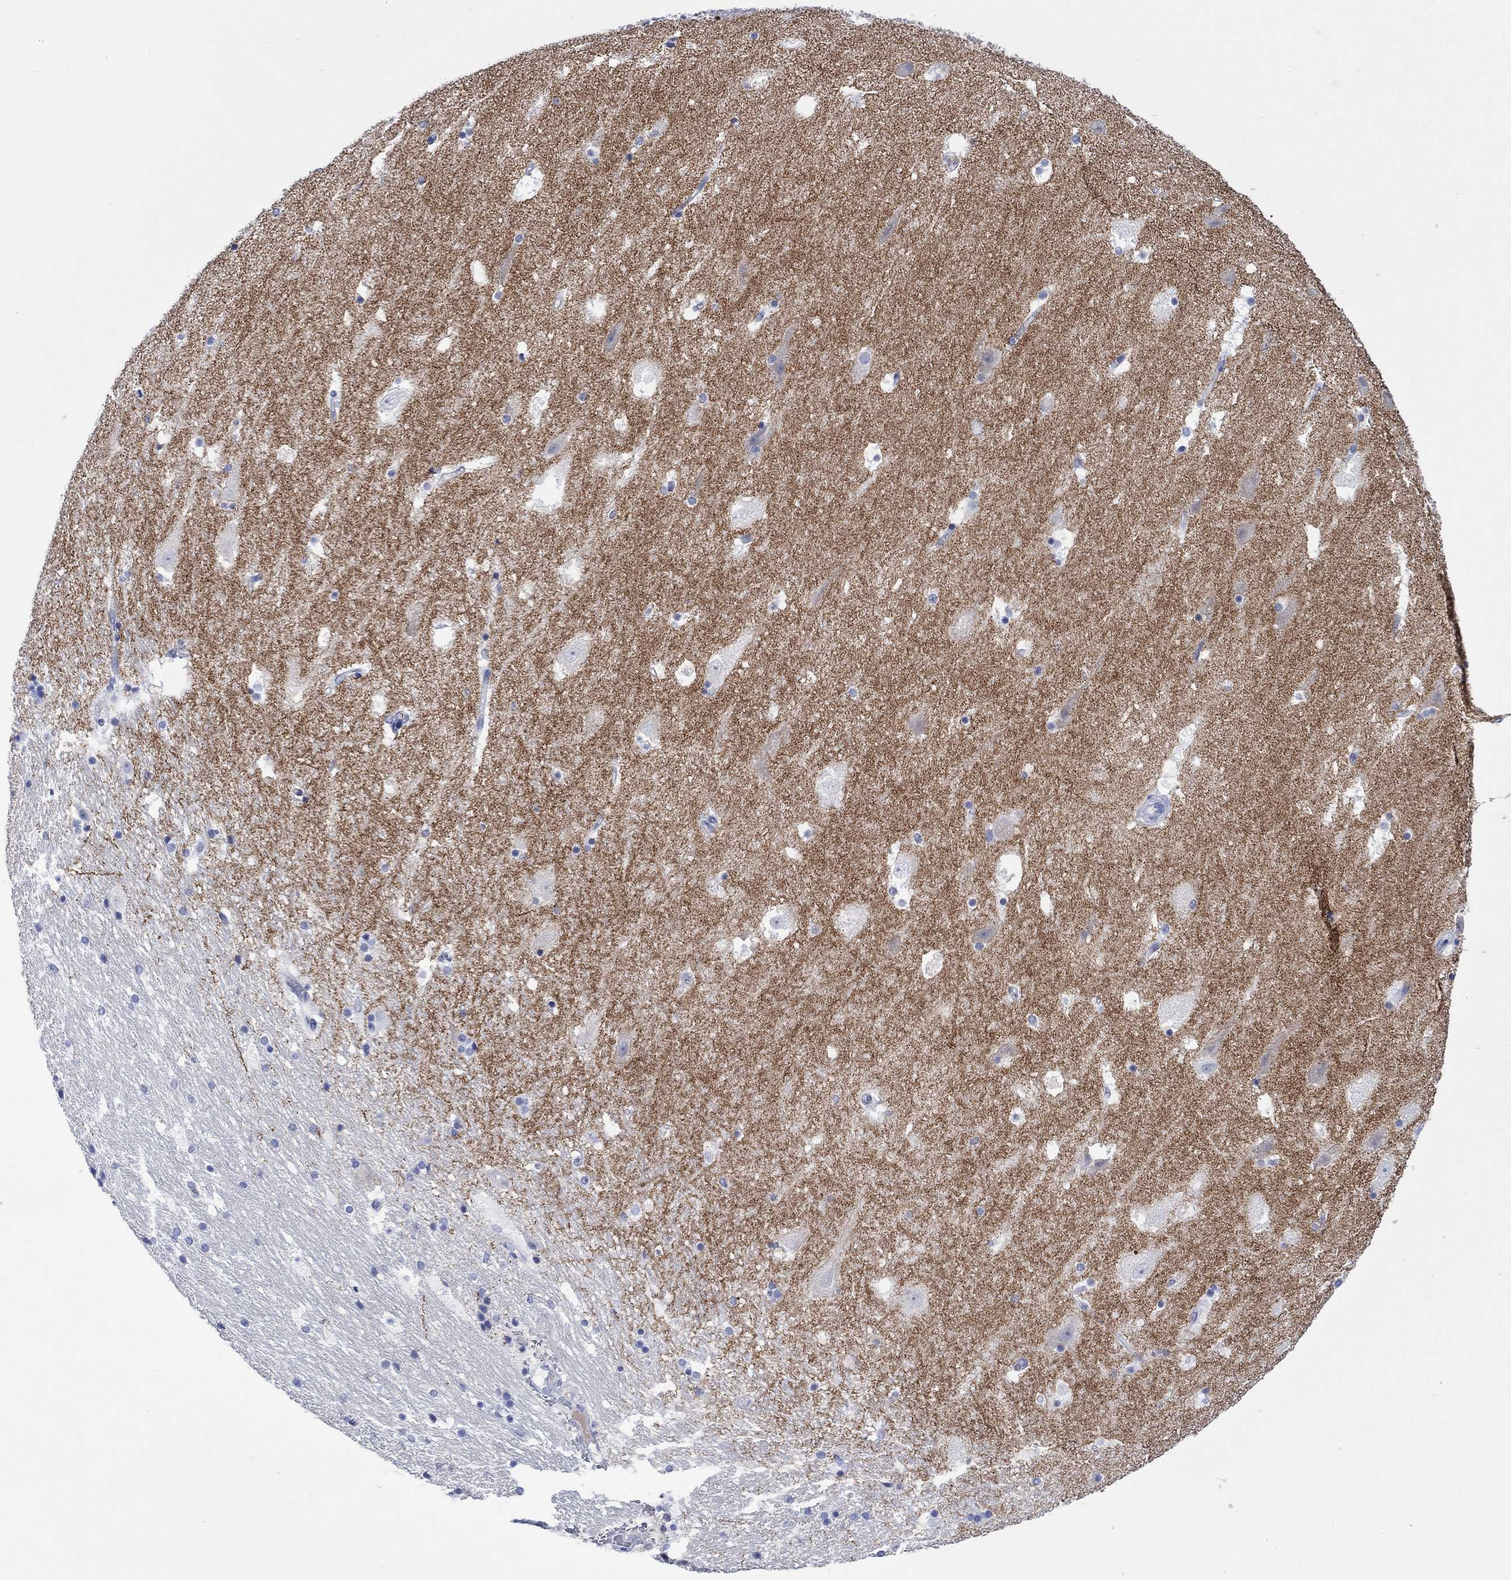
{"staining": {"intensity": "negative", "quantity": "none", "location": "none"}, "tissue": "hippocampus", "cell_type": "Glial cells", "image_type": "normal", "snomed": [{"axis": "morphology", "description": "Normal tissue, NOS"}, {"axis": "topography", "description": "Hippocampus"}], "caption": "The image displays no staining of glial cells in normal hippocampus.", "gene": "CACNG3", "patient": {"sex": "male", "age": 51}}